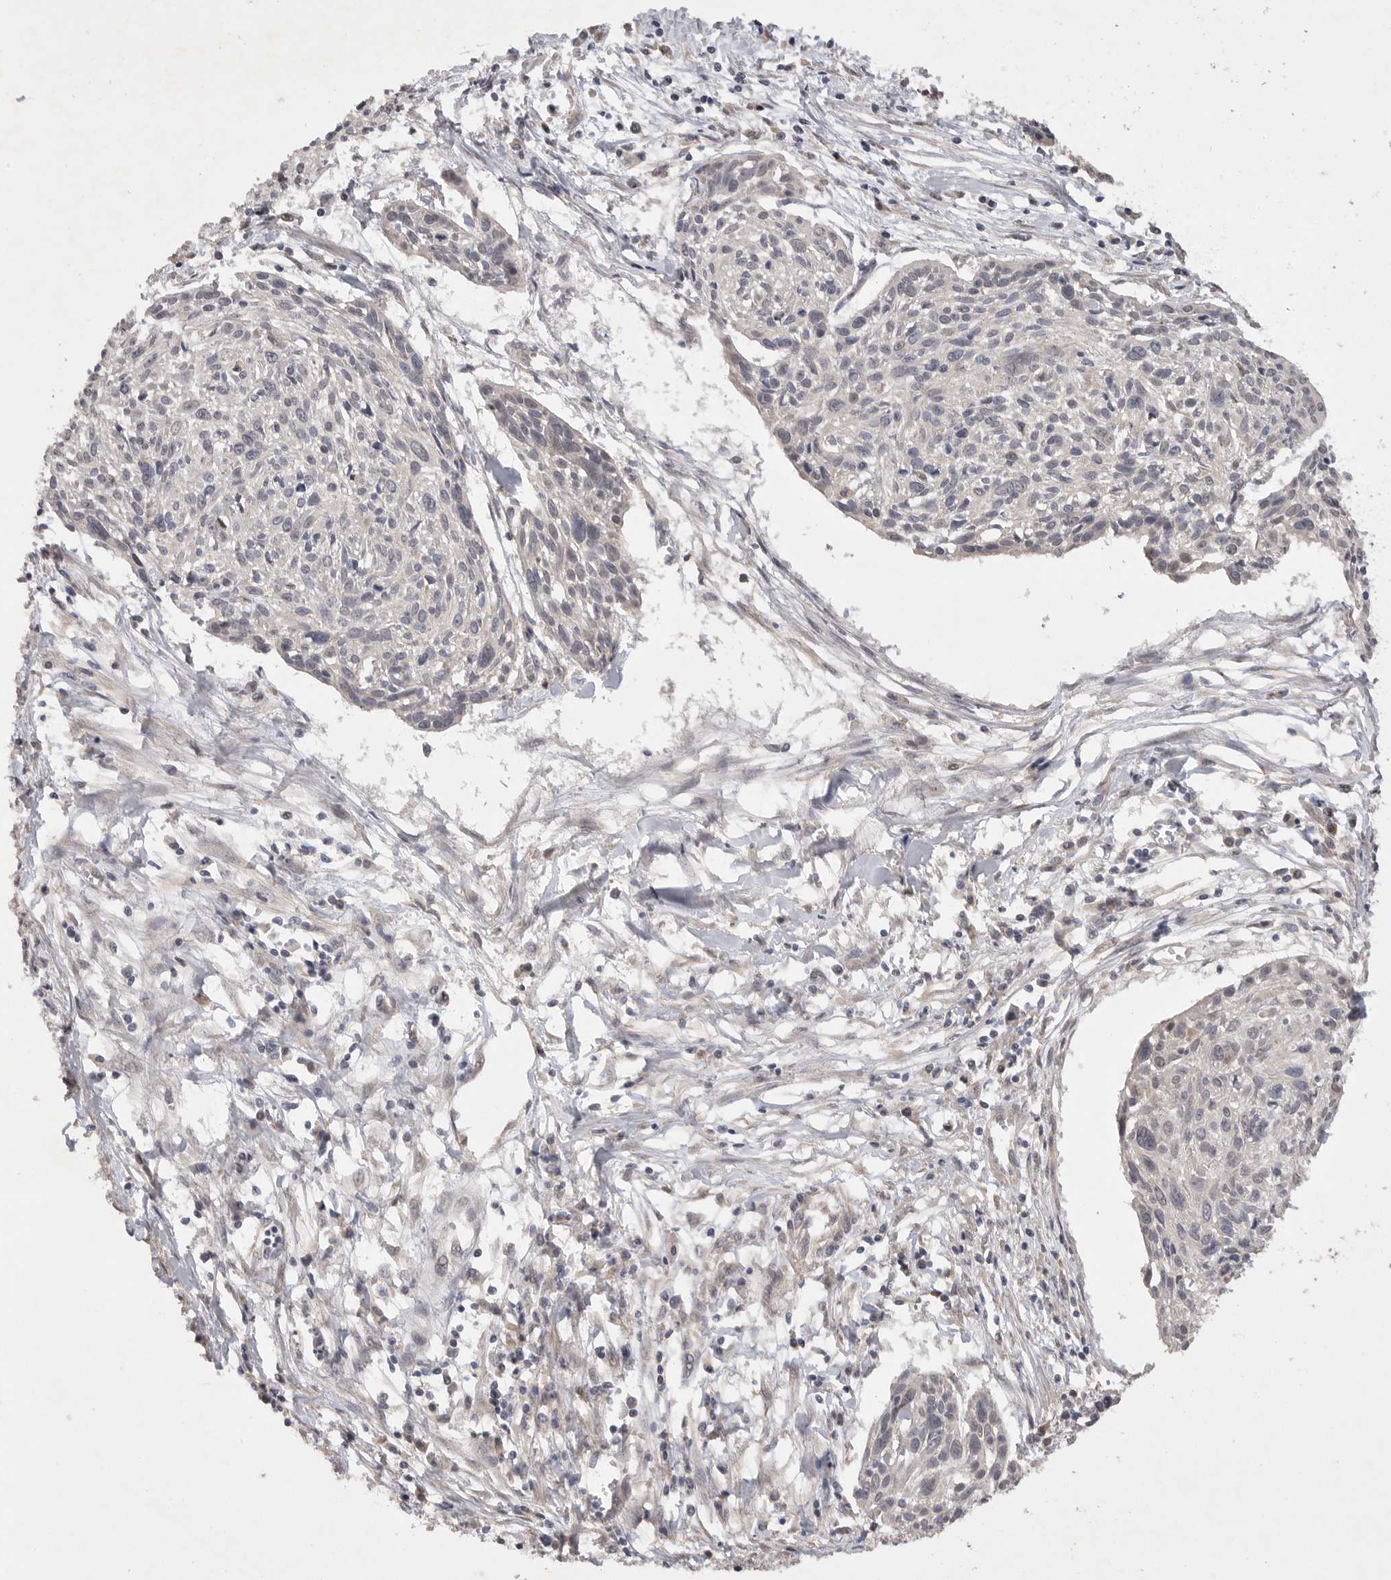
{"staining": {"intensity": "negative", "quantity": "none", "location": "none"}, "tissue": "cervical cancer", "cell_type": "Tumor cells", "image_type": "cancer", "snomed": [{"axis": "morphology", "description": "Squamous cell carcinoma, NOS"}, {"axis": "topography", "description": "Cervix"}], "caption": "Immunohistochemistry of human squamous cell carcinoma (cervical) displays no expression in tumor cells. The staining was performed using DAB (3,3'-diaminobenzidine) to visualize the protein expression in brown, while the nuclei were stained in blue with hematoxylin (Magnification: 20x).", "gene": "EDEM3", "patient": {"sex": "female", "age": 51}}